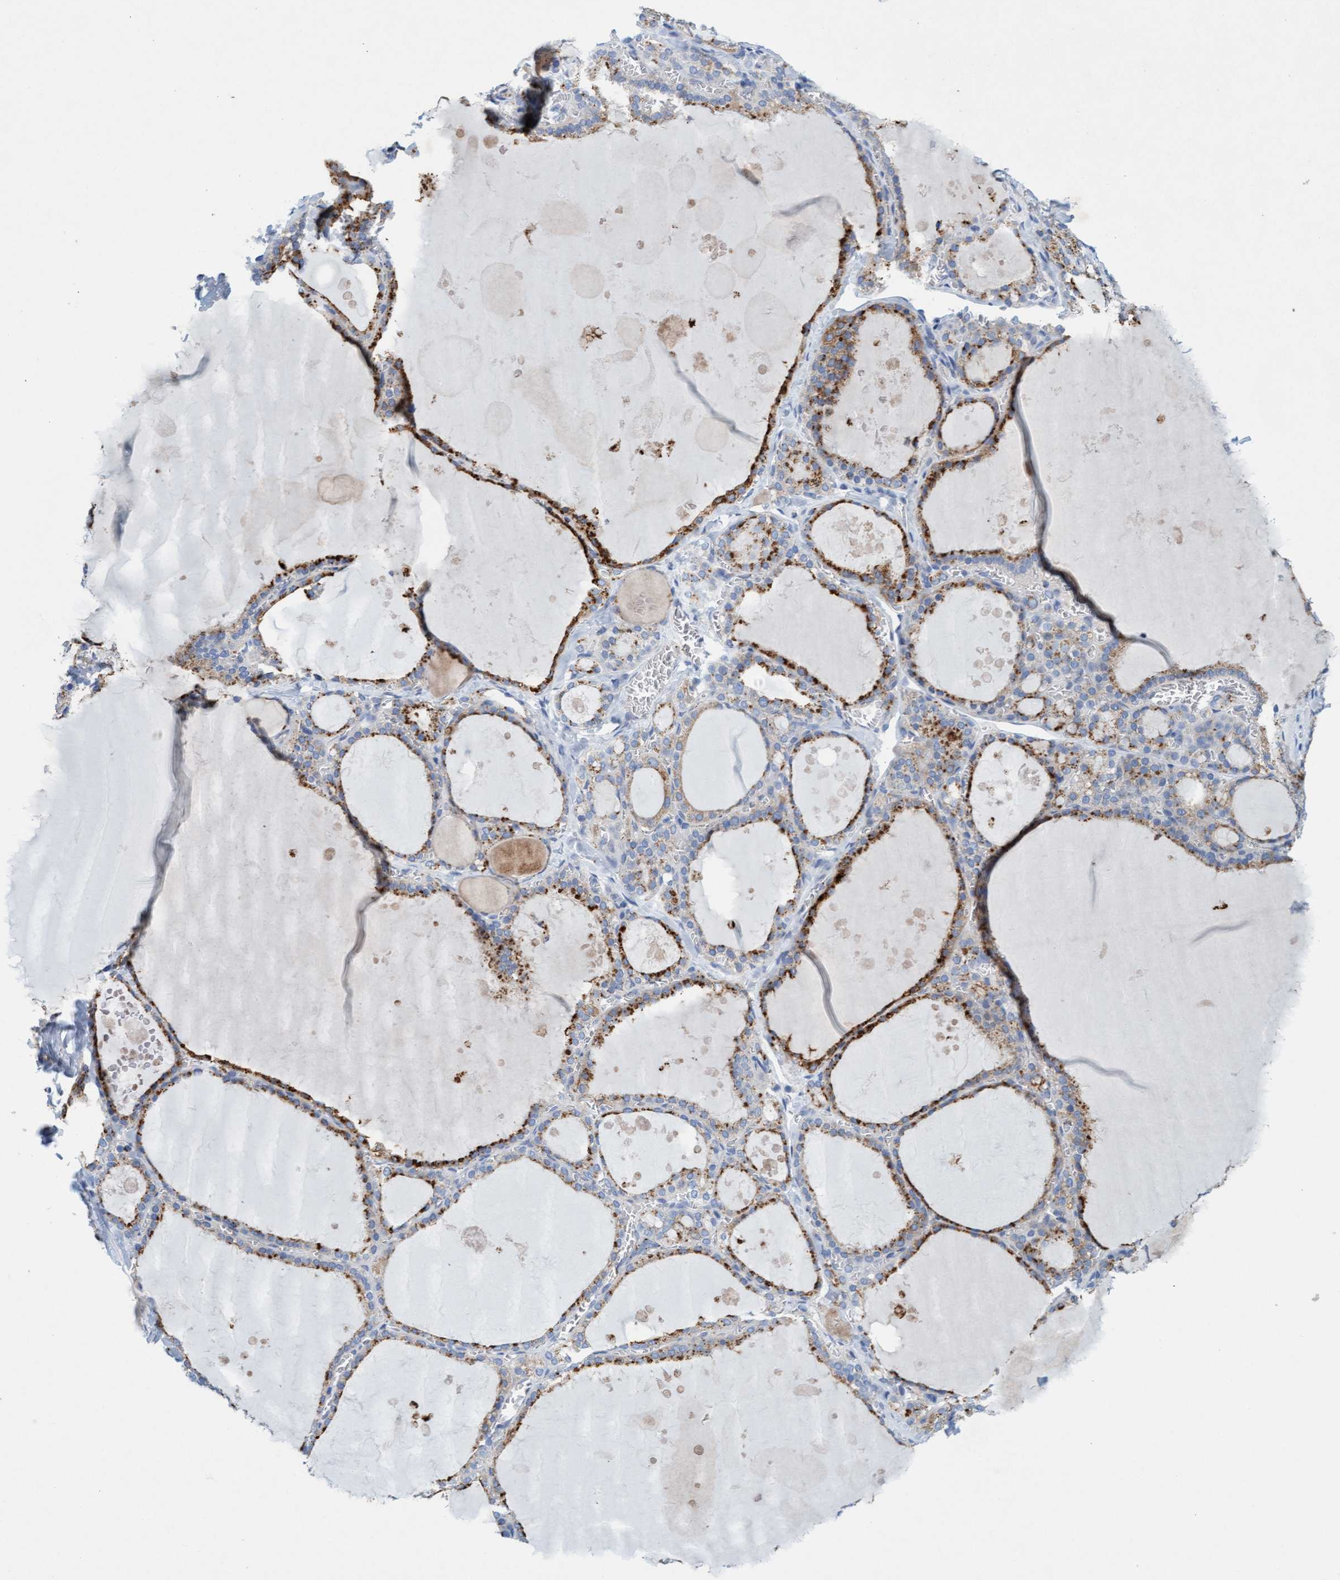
{"staining": {"intensity": "moderate", "quantity": ">75%", "location": "cytoplasmic/membranous"}, "tissue": "thyroid gland", "cell_type": "Glandular cells", "image_type": "normal", "snomed": [{"axis": "morphology", "description": "Normal tissue, NOS"}, {"axis": "topography", "description": "Thyroid gland"}], "caption": "Immunohistochemistry (IHC) of normal thyroid gland displays medium levels of moderate cytoplasmic/membranous expression in about >75% of glandular cells. (IHC, brightfield microscopy, high magnification).", "gene": "SGSH", "patient": {"sex": "male", "age": 56}}